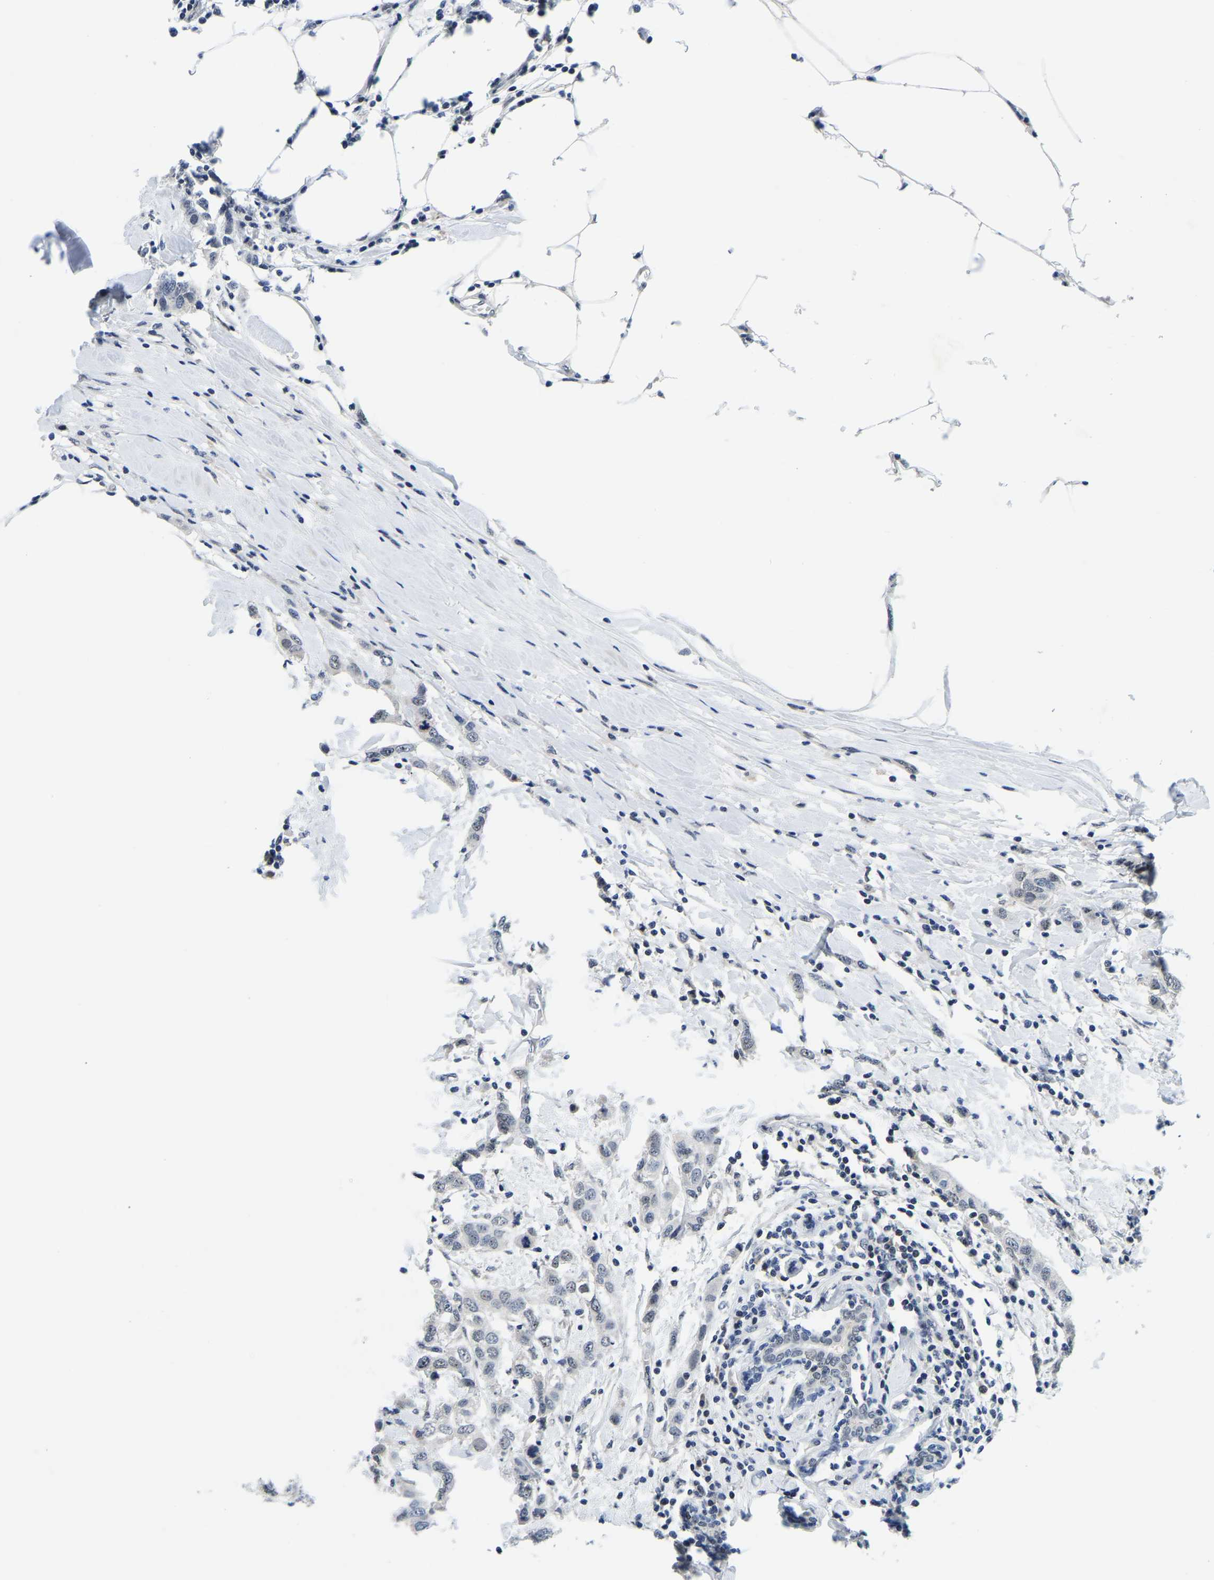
{"staining": {"intensity": "negative", "quantity": "none", "location": "none"}, "tissue": "breast cancer", "cell_type": "Tumor cells", "image_type": "cancer", "snomed": [{"axis": "morphology", "description": "Duct carcinoma"}, {"axis": "topography", "description": "Breast"}], "caption": "High magnification brightfield microscopy of infiltrating ductal carcinoma (breast) stained with DAB (brown) and counterstained with hematoxylin (blue): tumor cells show no significant positivity. (Brightfield microscopy of DAB (3,3'-diaminobenzidine) immunohistochemistry (IHC) at high magnification).", "gene": "POLDIP3", "patient": {"sex": "female", "age": 50}}